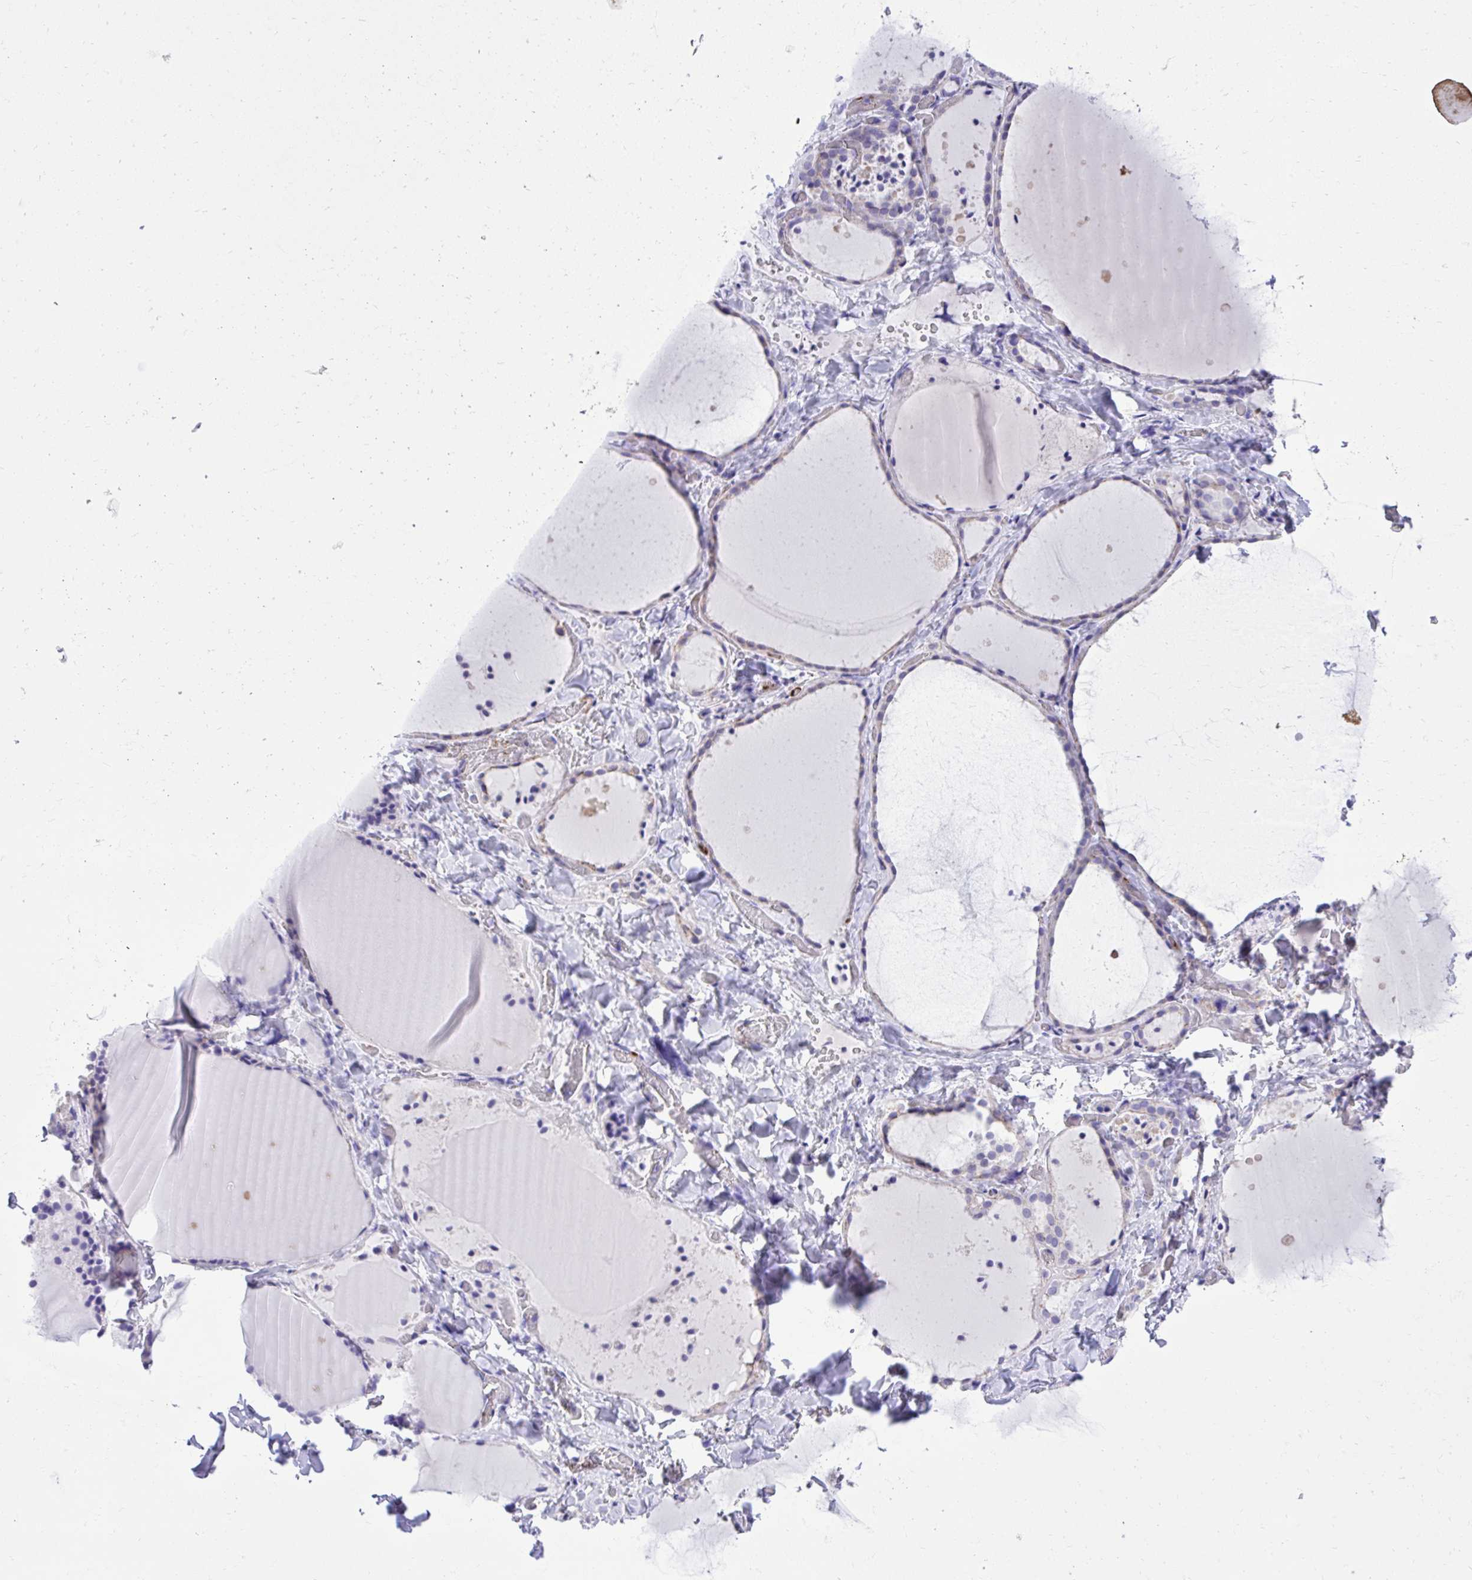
{"staining": {"intensity": "negative", "quantity": "none", "location": "none"}, "tissue": "thyroid gland", "cell_type": "Glandular cells", "image_type": "normal", "snomed": [{"axis": "morphology", "description": "Normal tissue, NOS"}, {"axis": "topography", "description": "Thyroid gland"}], "caption": "There is no significant expression in glandular cells of thyroid gland. (DAB immunohistochemistry (IHC) visualized using brightfield microscopy, high magnification).", "gene": "ST6GALNAC3", "patient": {"sex": "female", "age": 36}}